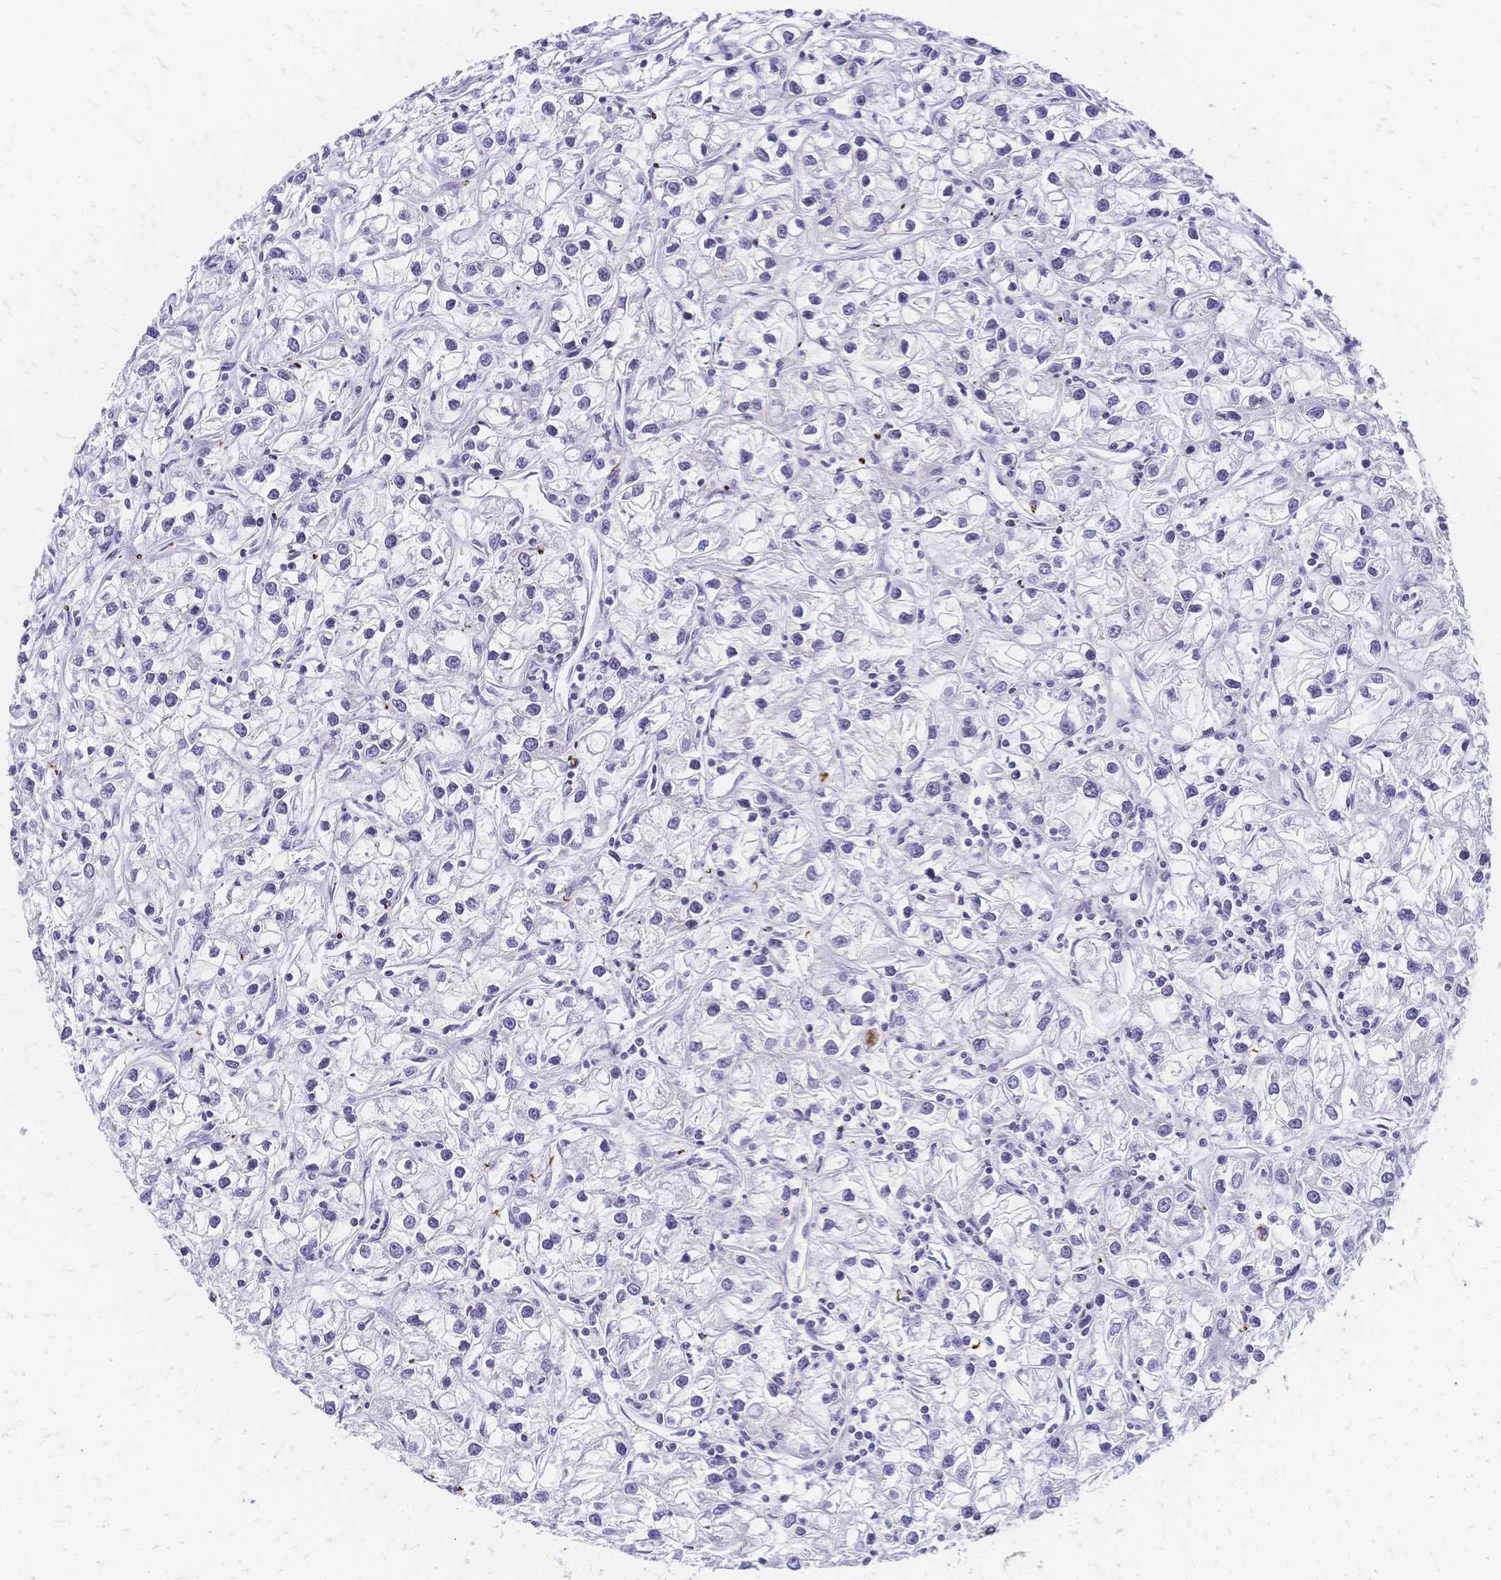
{"staining": {"intensity": "negative", "quantity": "none", "location": "none"}, "tissue": "renal cancer", "cell_type": "Tumor cells", "image_type": "cancer", "snomed": [{"axis": "morphology", "description": "Adenocarcinoma, NOS"}, {"axis": "topography", "description": "Kidney"}], "caption": "Human renal adenocarcinoma stained for a protein using immunohistochemistry (IHC) exhibits no positivity in tumor cells.", "gene": "CBX7", "patient": {"sex": "female", "age": 59}}